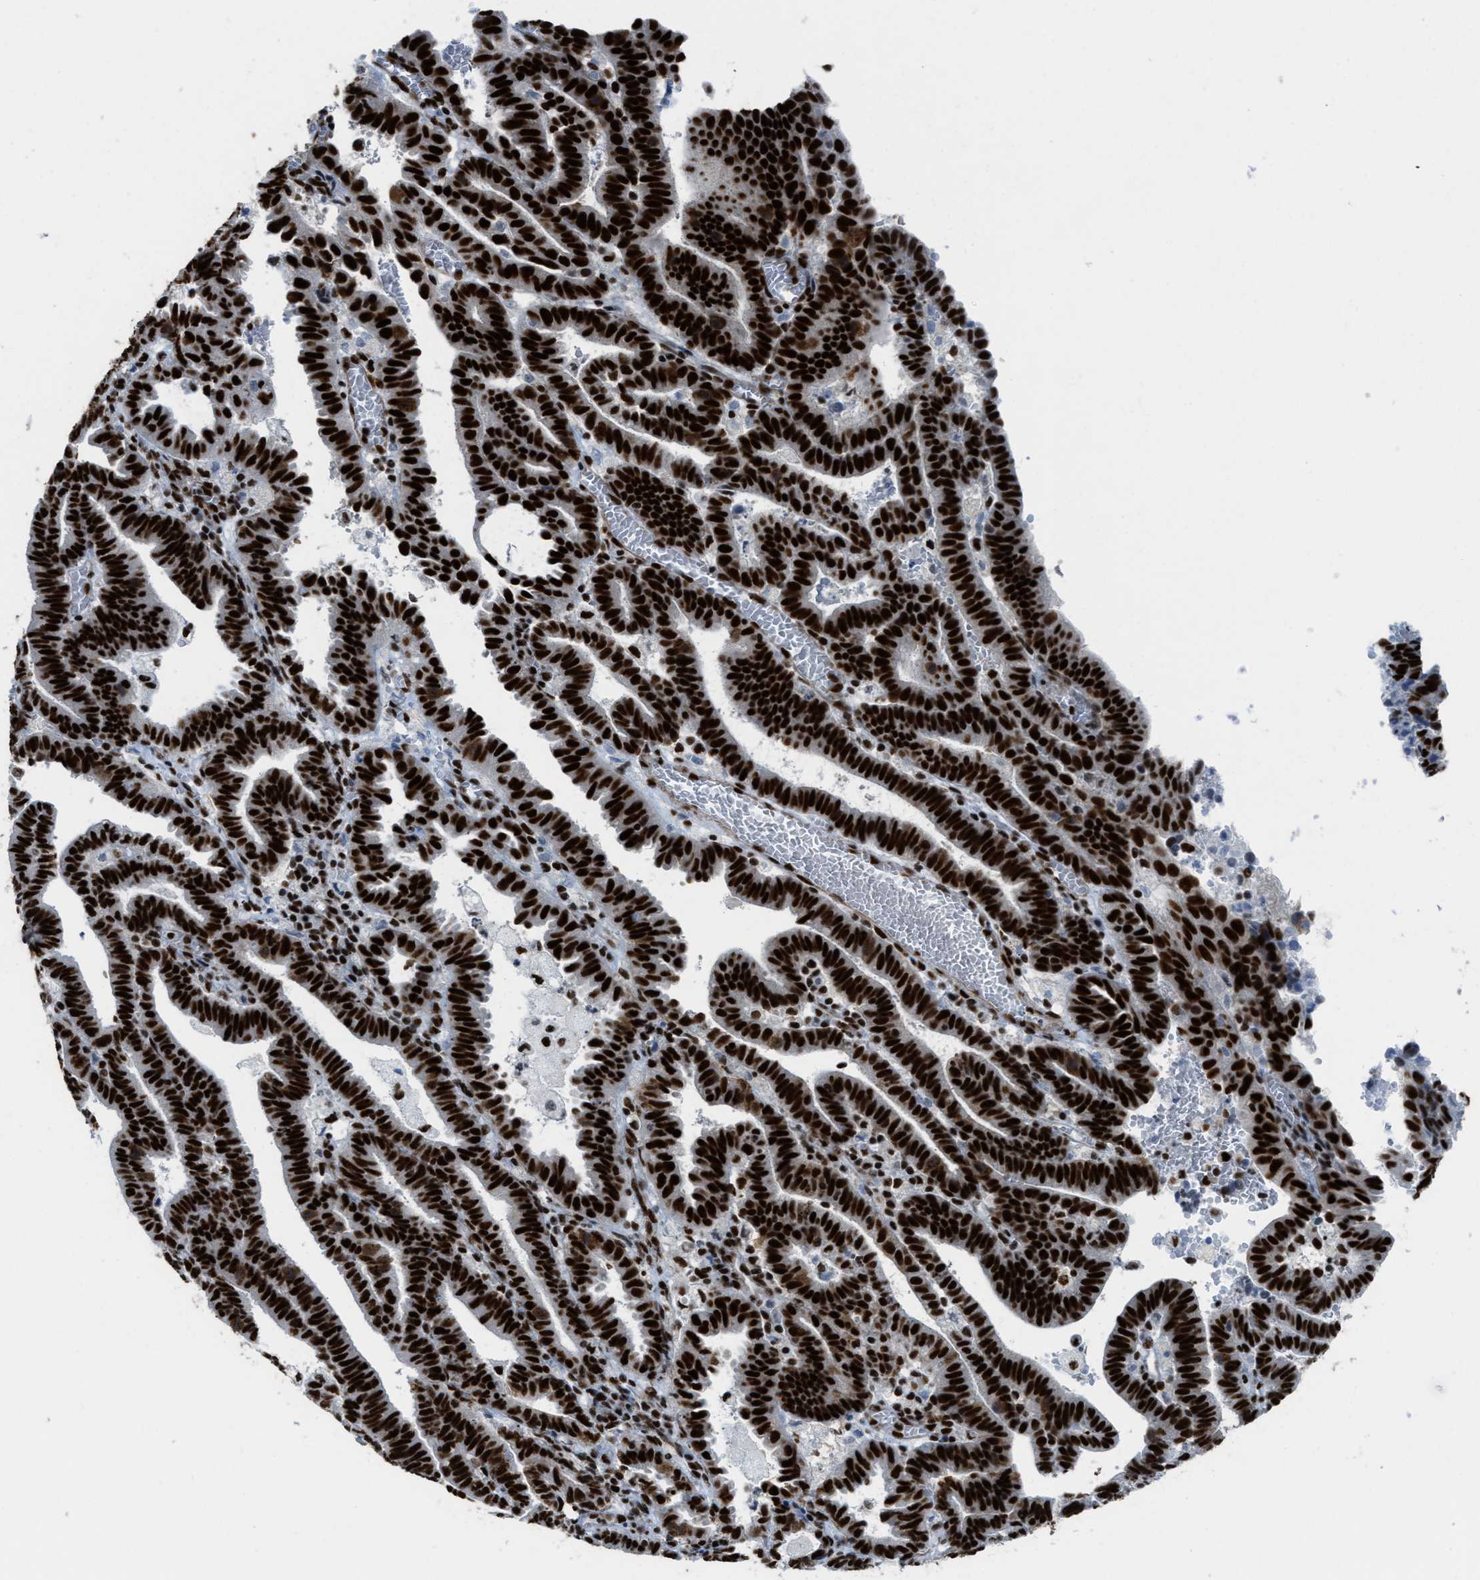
{"staining": {"intensity": "strong", "quantity": ">75%", "location": "cytoplasmic/membranous,nuclear"}, "tissue": "endometrial cancer", "cell_type": "Tumor cells", "image_type": "cancer", "snomed": [{"axis": "morphology", "description": "Adenocarcinoma, NOS"}, {"axis": "topography", "description": "Uterus"}], "caption": "This histopathology image demonstrates IHC staining of endometrial adenocarcinoma, with high strong cytoplasmic/membranous and nuclear expression in about >75% of tumor cells.", "gene": "ZNF207", "patient": {"sex": "female", "age": 83}}